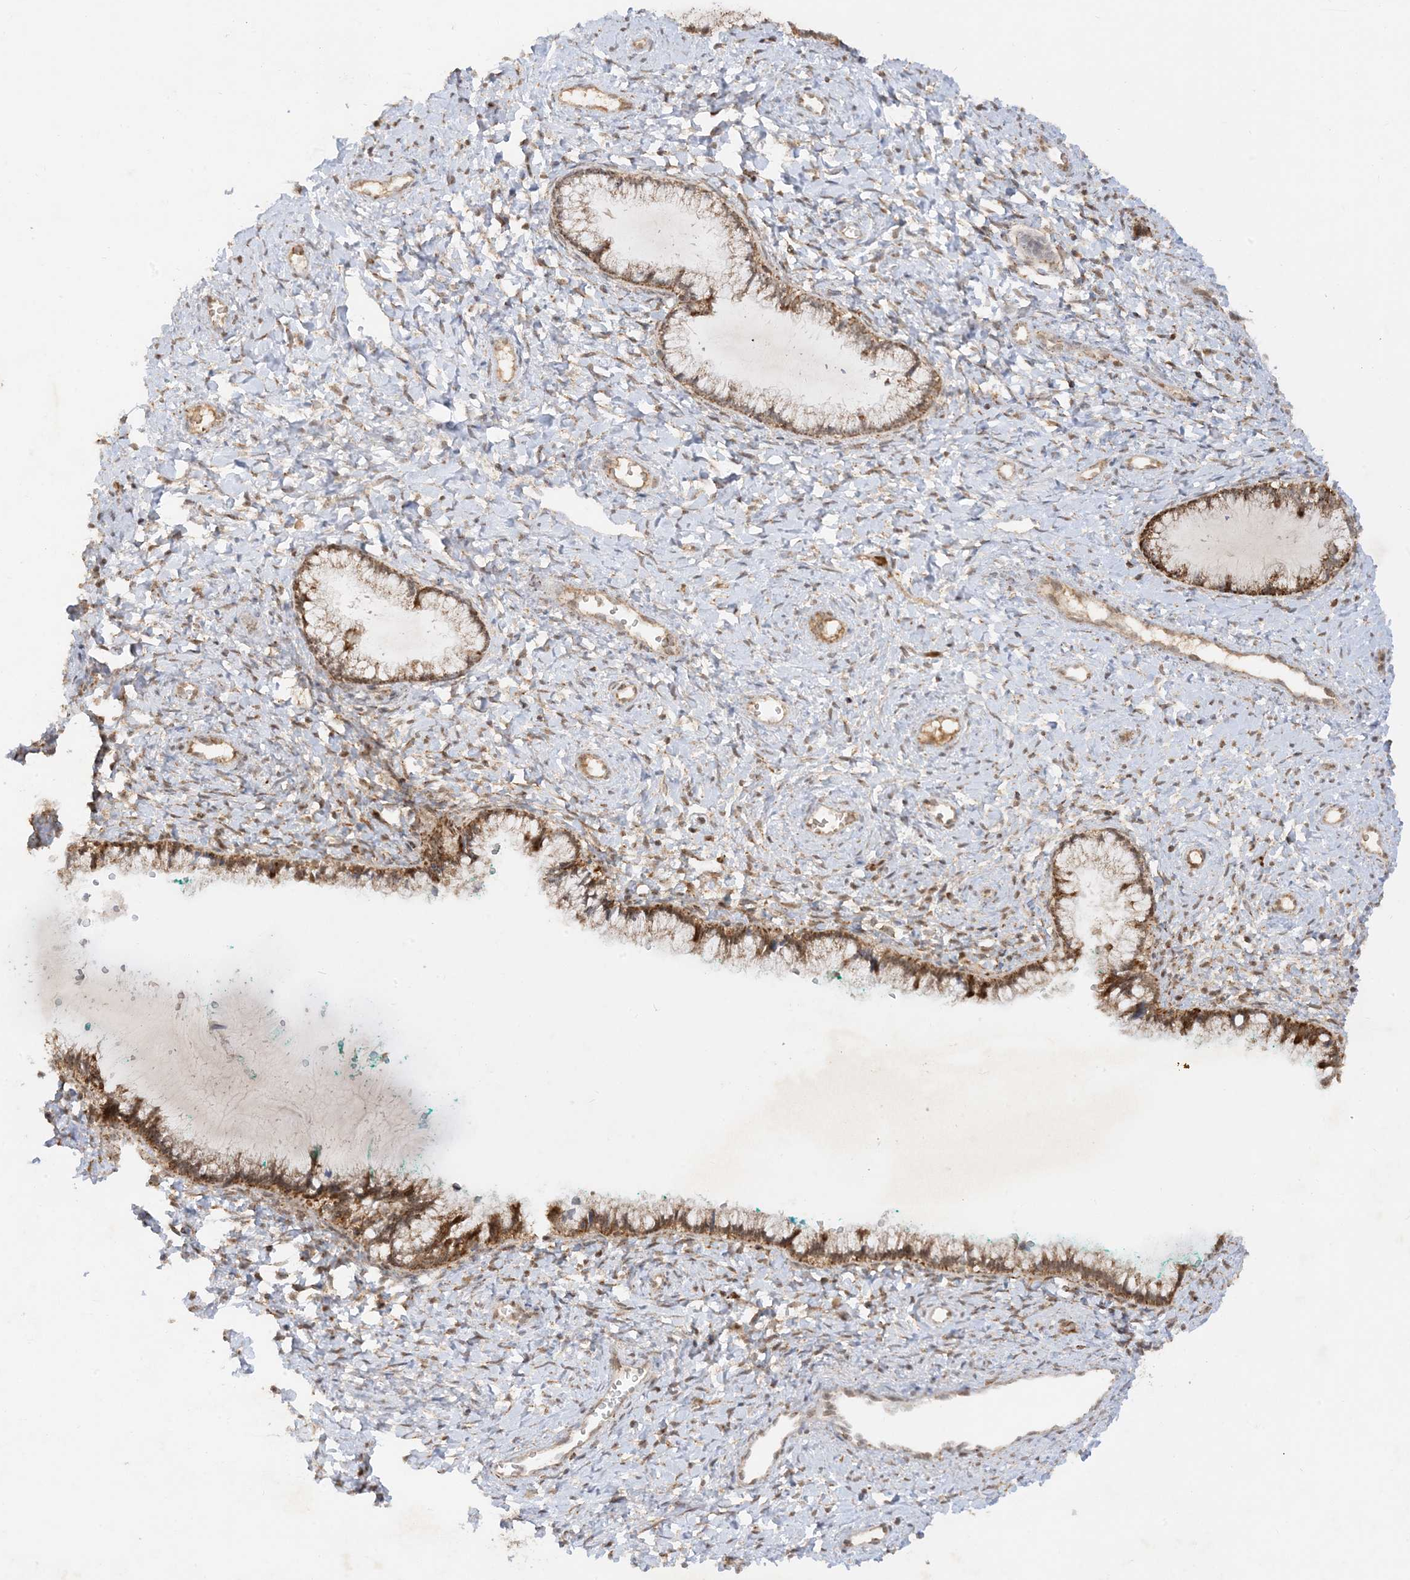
{"staining": {"intensity": "moderate", "quantity": ">75%", "location": "cytoplasmic/membranous"}, "tissue": "cervix", "cell_type": "Glandular cells", "image_type": "normal", "snomed": [{"axis": "morphology", "description": "Normal tissue, NOS"}, {"axis": "morphology", "description": "Adenocarcinoma, NOS"}, {"axis": "topography", "description": "Cervix"}], "caption": "Protein expression analysis of unremarkable cervix demonstrates moderate cytoplasmic/membranous positivity in about >75% of glandular cells.", "gene": "NDUFAF3", "patient": {"sex": "female", "age": 29}}